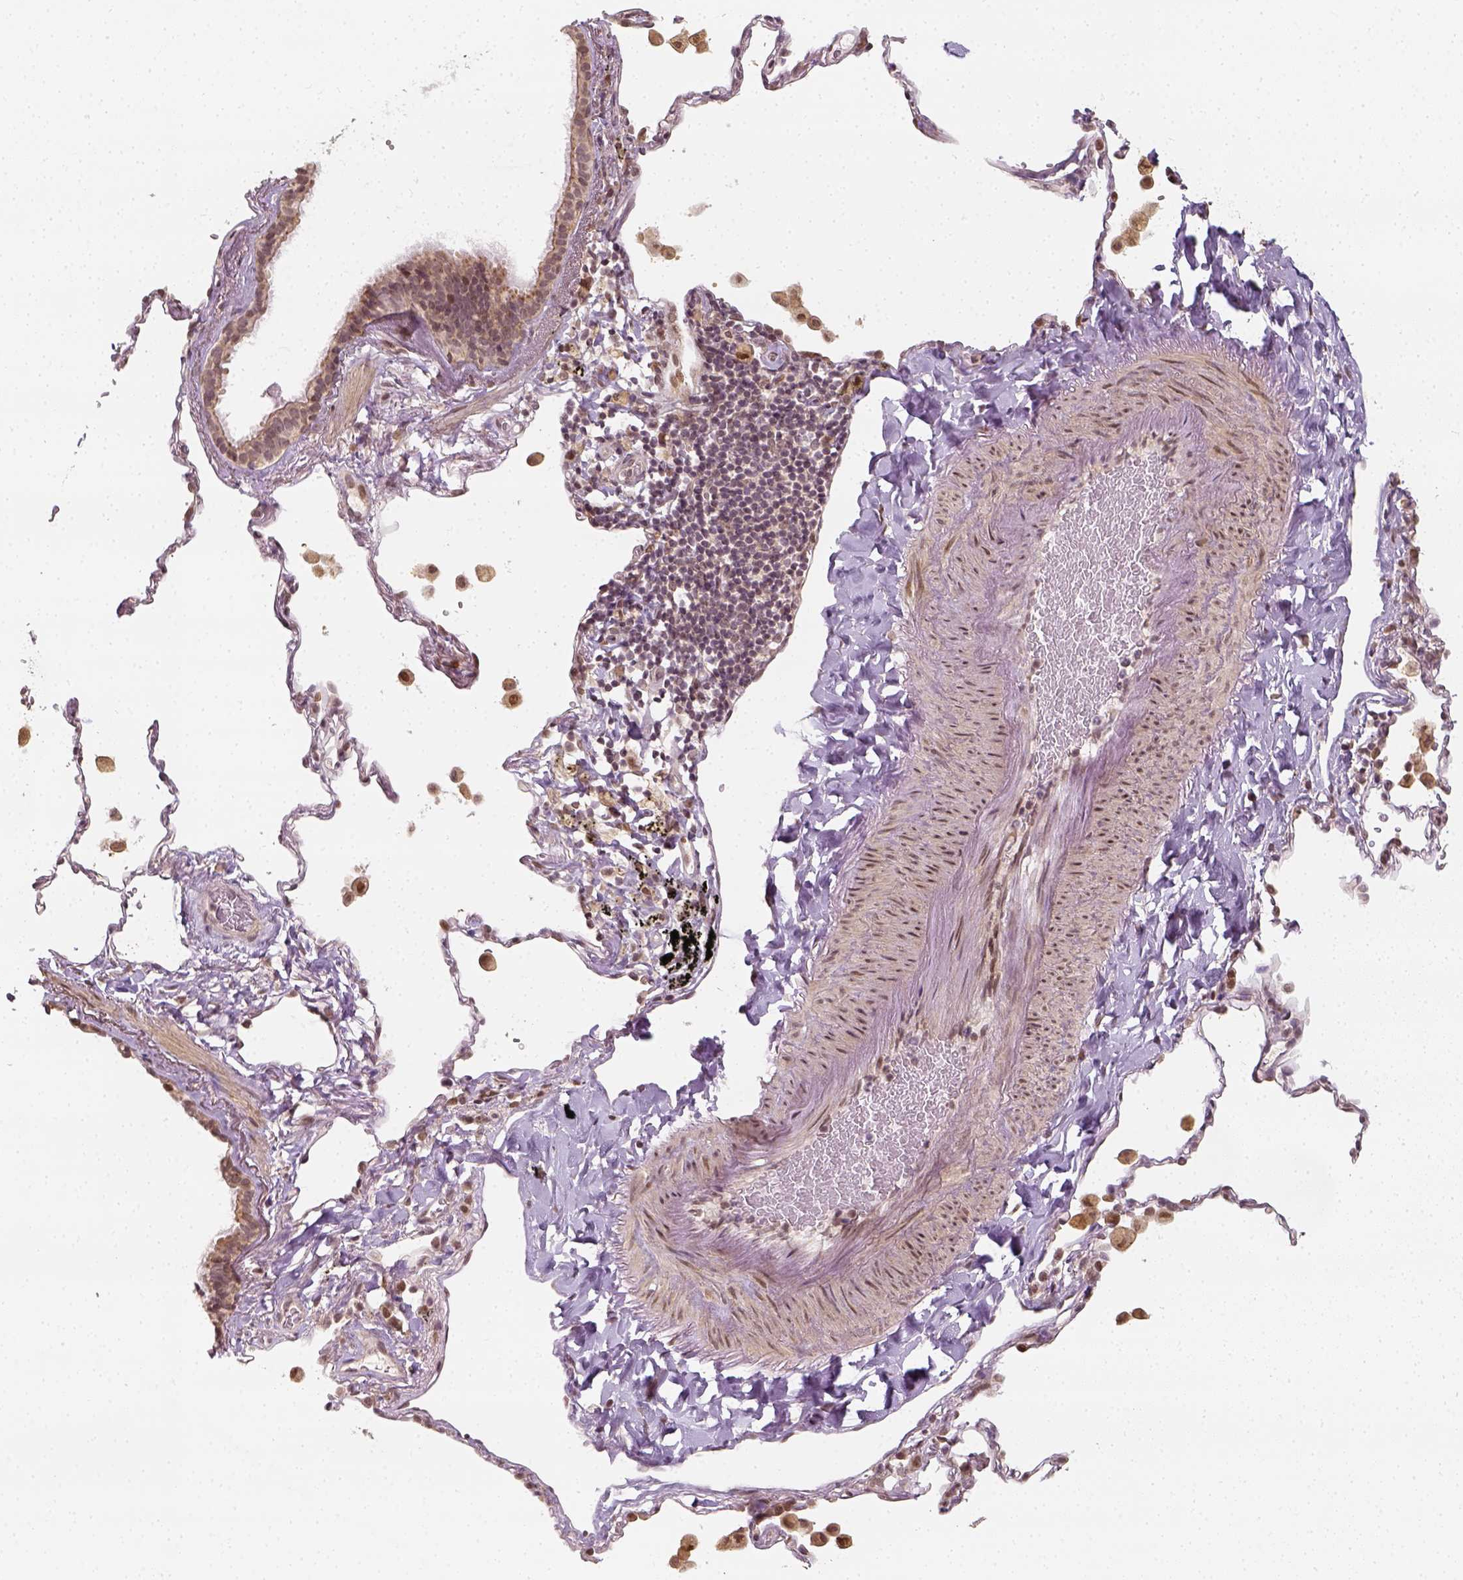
{"staining": {"intensity": "moderate", "quantity": ">75%", "location": "cytoplasmic/membranous,nuclear"}, "tissue": "bronchus", "cell_type": "Respiratory epithelial cells", "image_type": "normal", "snomed": [{"axis": "morphology", "description": "Normal tissue, NOS"}, {"axis": "topography", "description": "Bronchus"}, {"axis": "topography", "description": "Lung"}], "caption": "High-power microscopy captured an immunohistochemistry image of unremarkable bronchus, revealing moderate cytoplasmic/membranous,nuclear staining in approximately >75% of respiratory epithelial cells. (IHC, brightfield microscopy, high magnification).", "gene": "ZMAT3", "patient": {"sex": "male", "age": 54}}